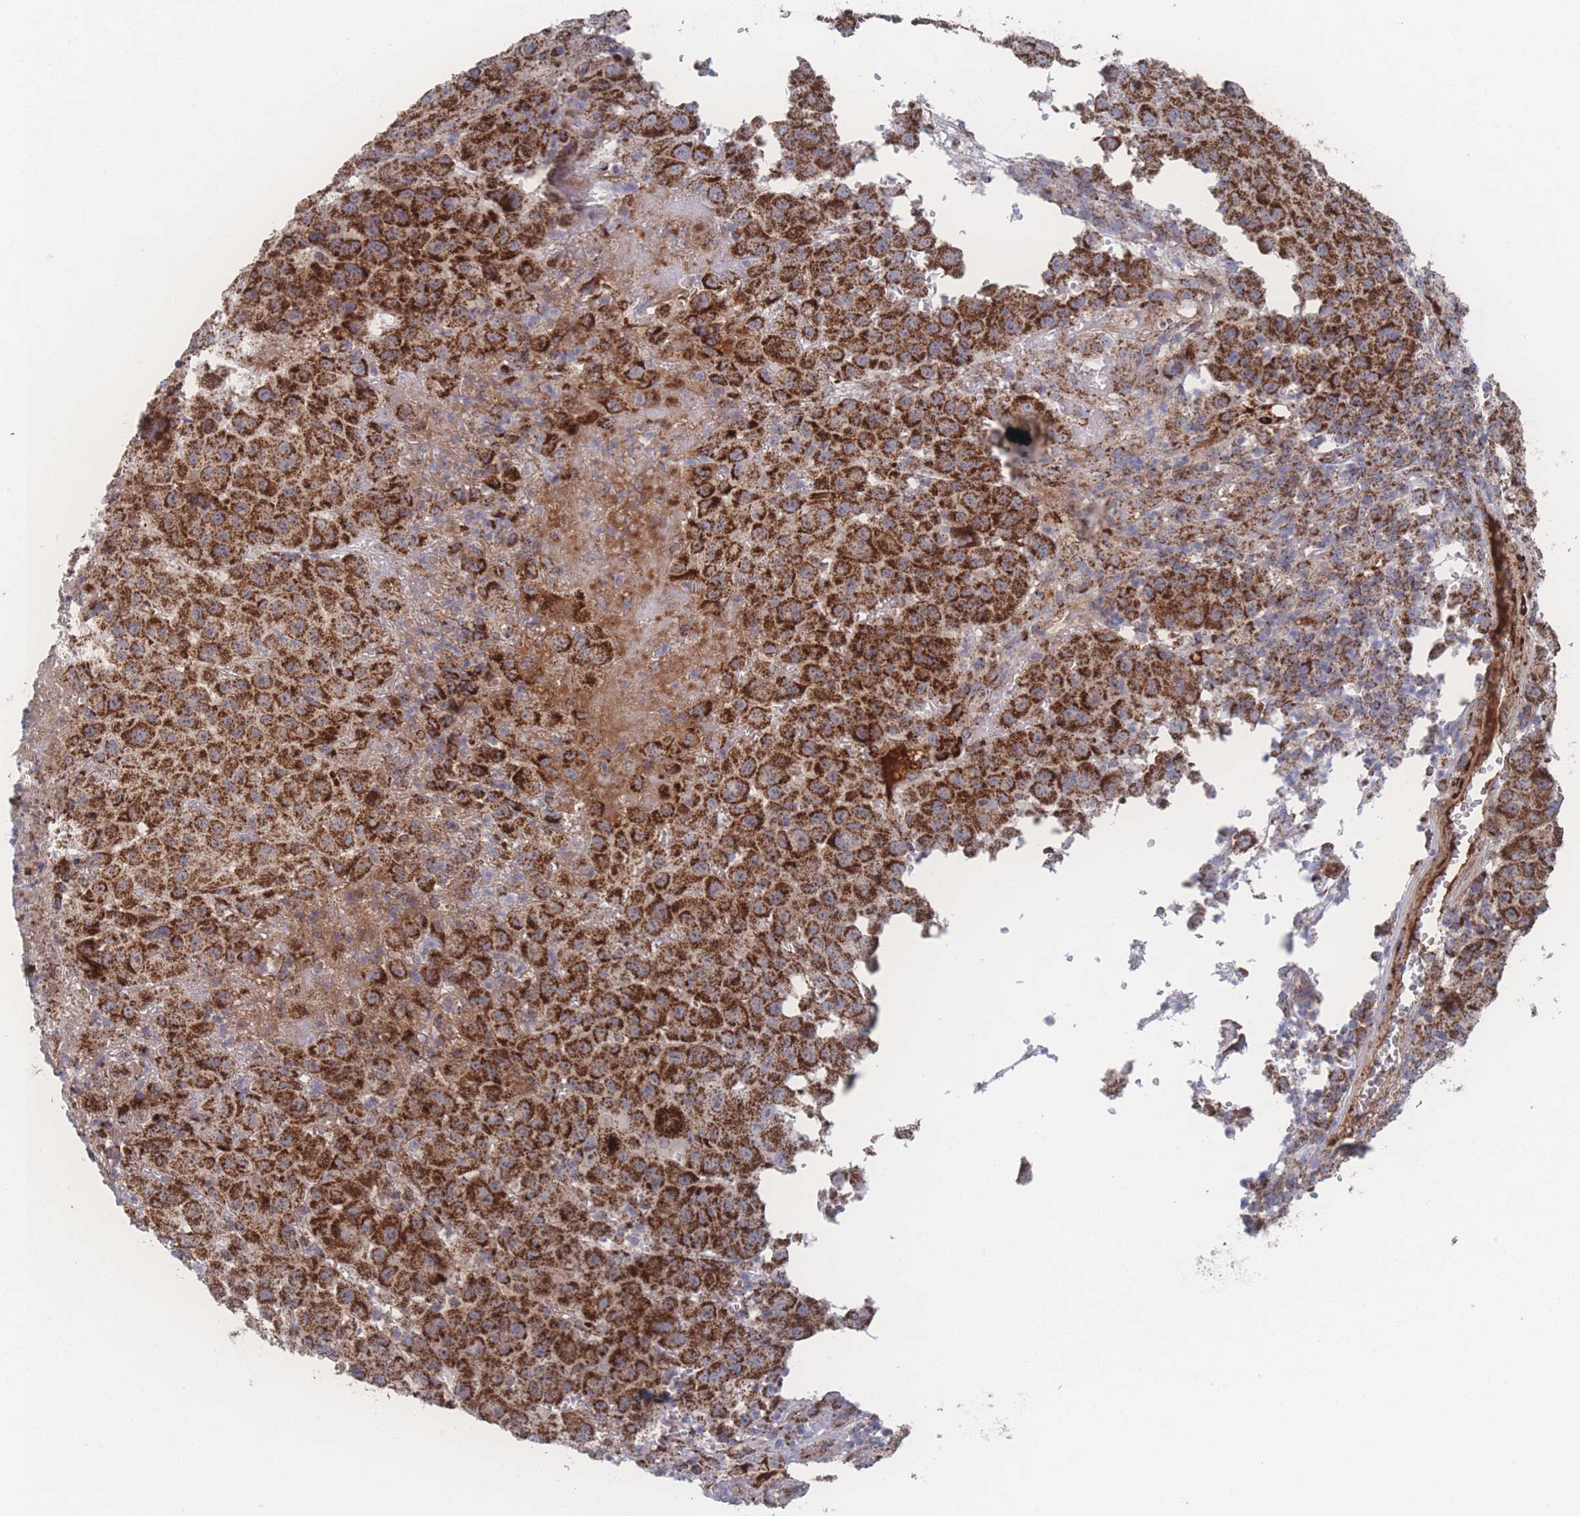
{"staining": {"intensity": "strong", "quantity": ">75%", "location": "cytoplasmic/membranous"}, "tissue": "melanoma", "cell_type": "Tumor cells", "image_type": "cancer", "snomed": [{"axis": "morphology", "description": "Malignant melanoma, NOS"}, {"axis": "topography", "description": "Skin"}], "caption": "Protein expression analysis of malignant melanoma reveals strong cytoplasmic/membranous staining in approximately >75% of tumor cells.", "gene": "PEX14", "patient": {"sex": "male", "age": 73}}